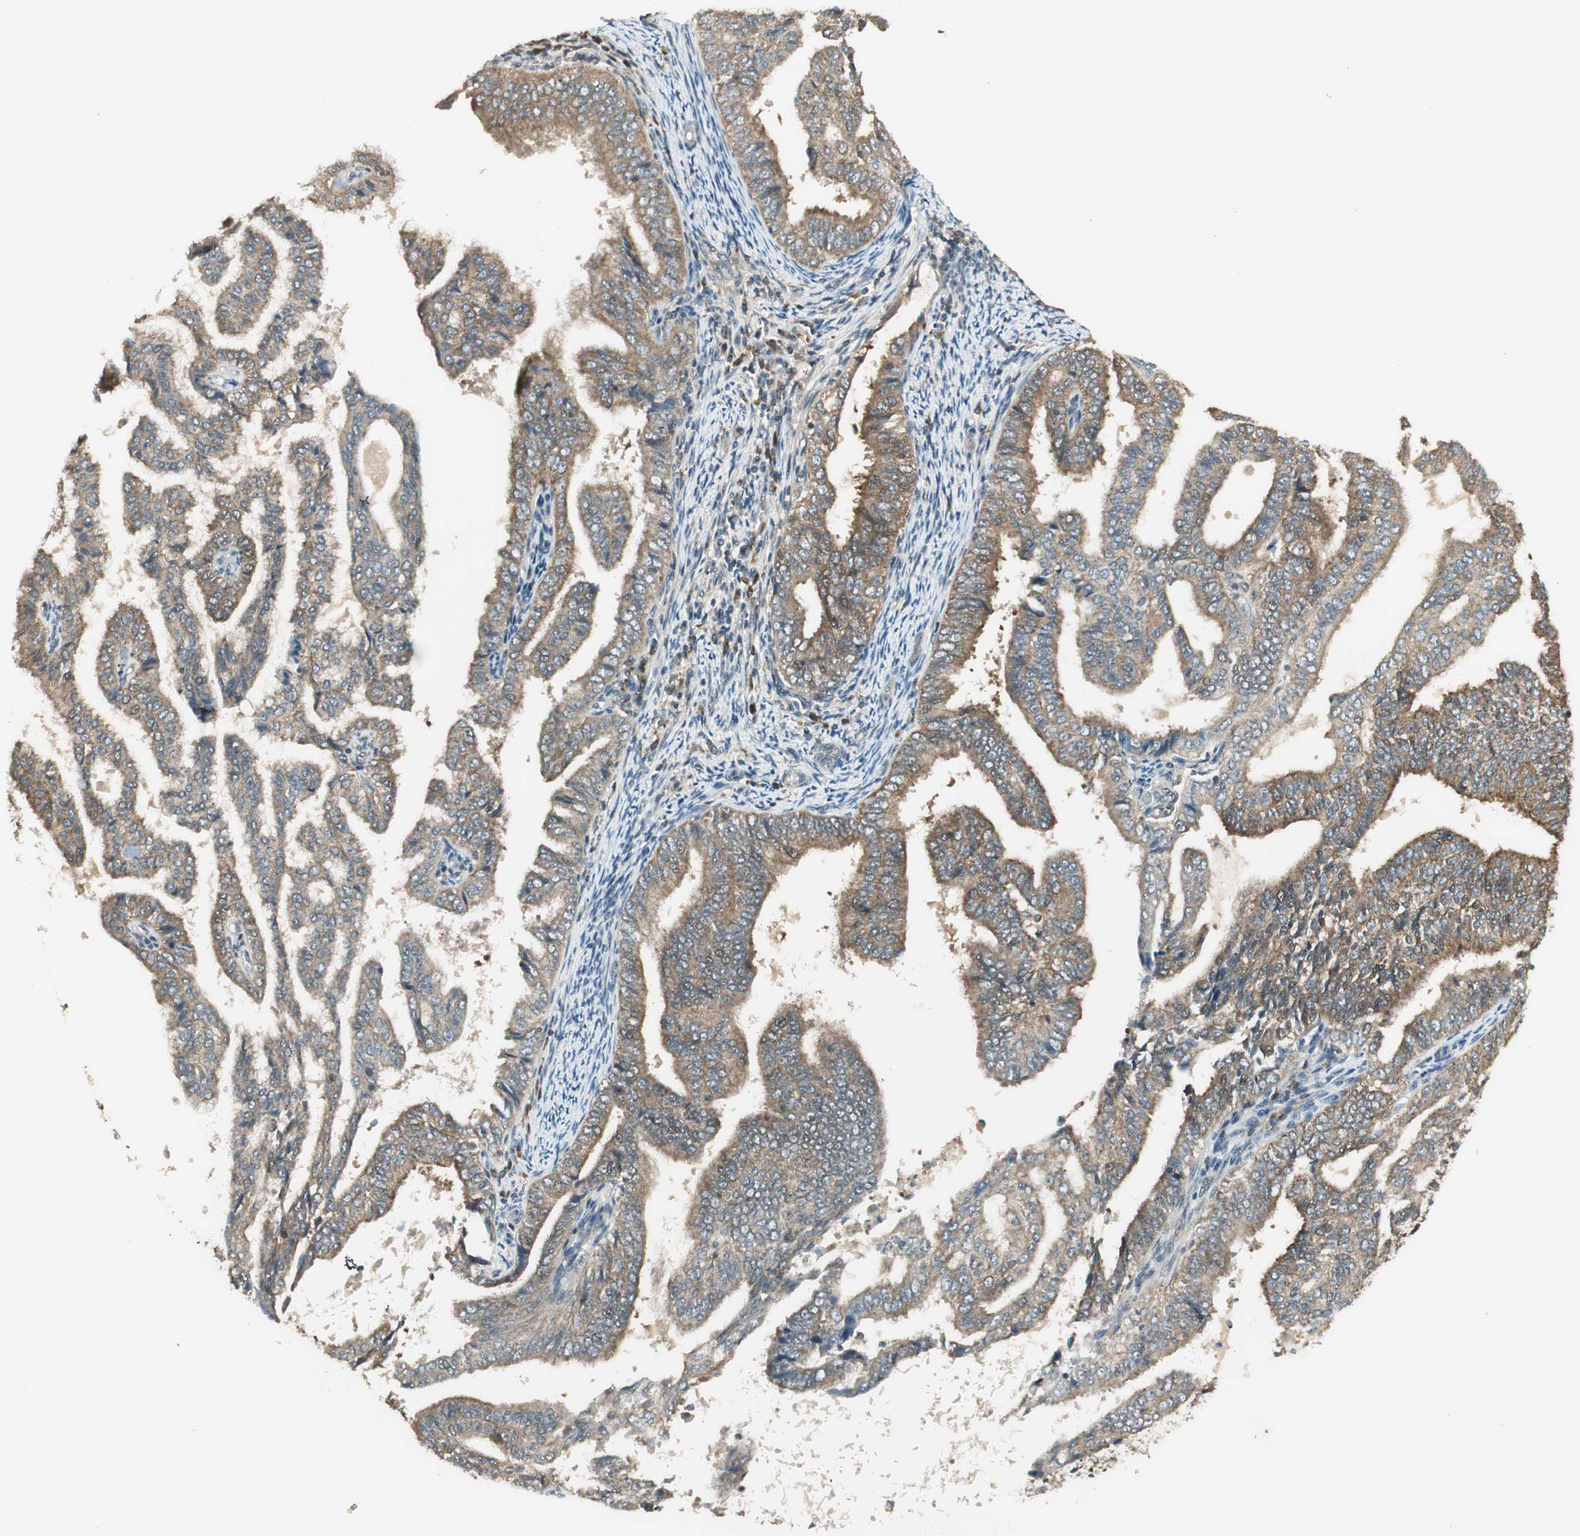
{"staining": {"intensity": "weak", "quantity": "25%-75%", "location": "cytoplasmic/membranous"}, "tissue": "endometrial cancer", "cell_type": "Tumor cells", "image_type": "cancer", "snomed": [{"axis": "morphology", "description": "Adenocarcinoma, NOS"}, {"axis": "topography", "description": "Endometrium"}], "caption": "The micrograph demonstrates a brown stain indicating the presence of a protein in the cytoplasmic/membranous of tumor cells in endometrial cancer (adenocarcinoma). (brown staining indicates protein expression, while blue staining denotes nuclei).", "gene": "IPO5", "patient": {"sex": "female", "age": 58}}